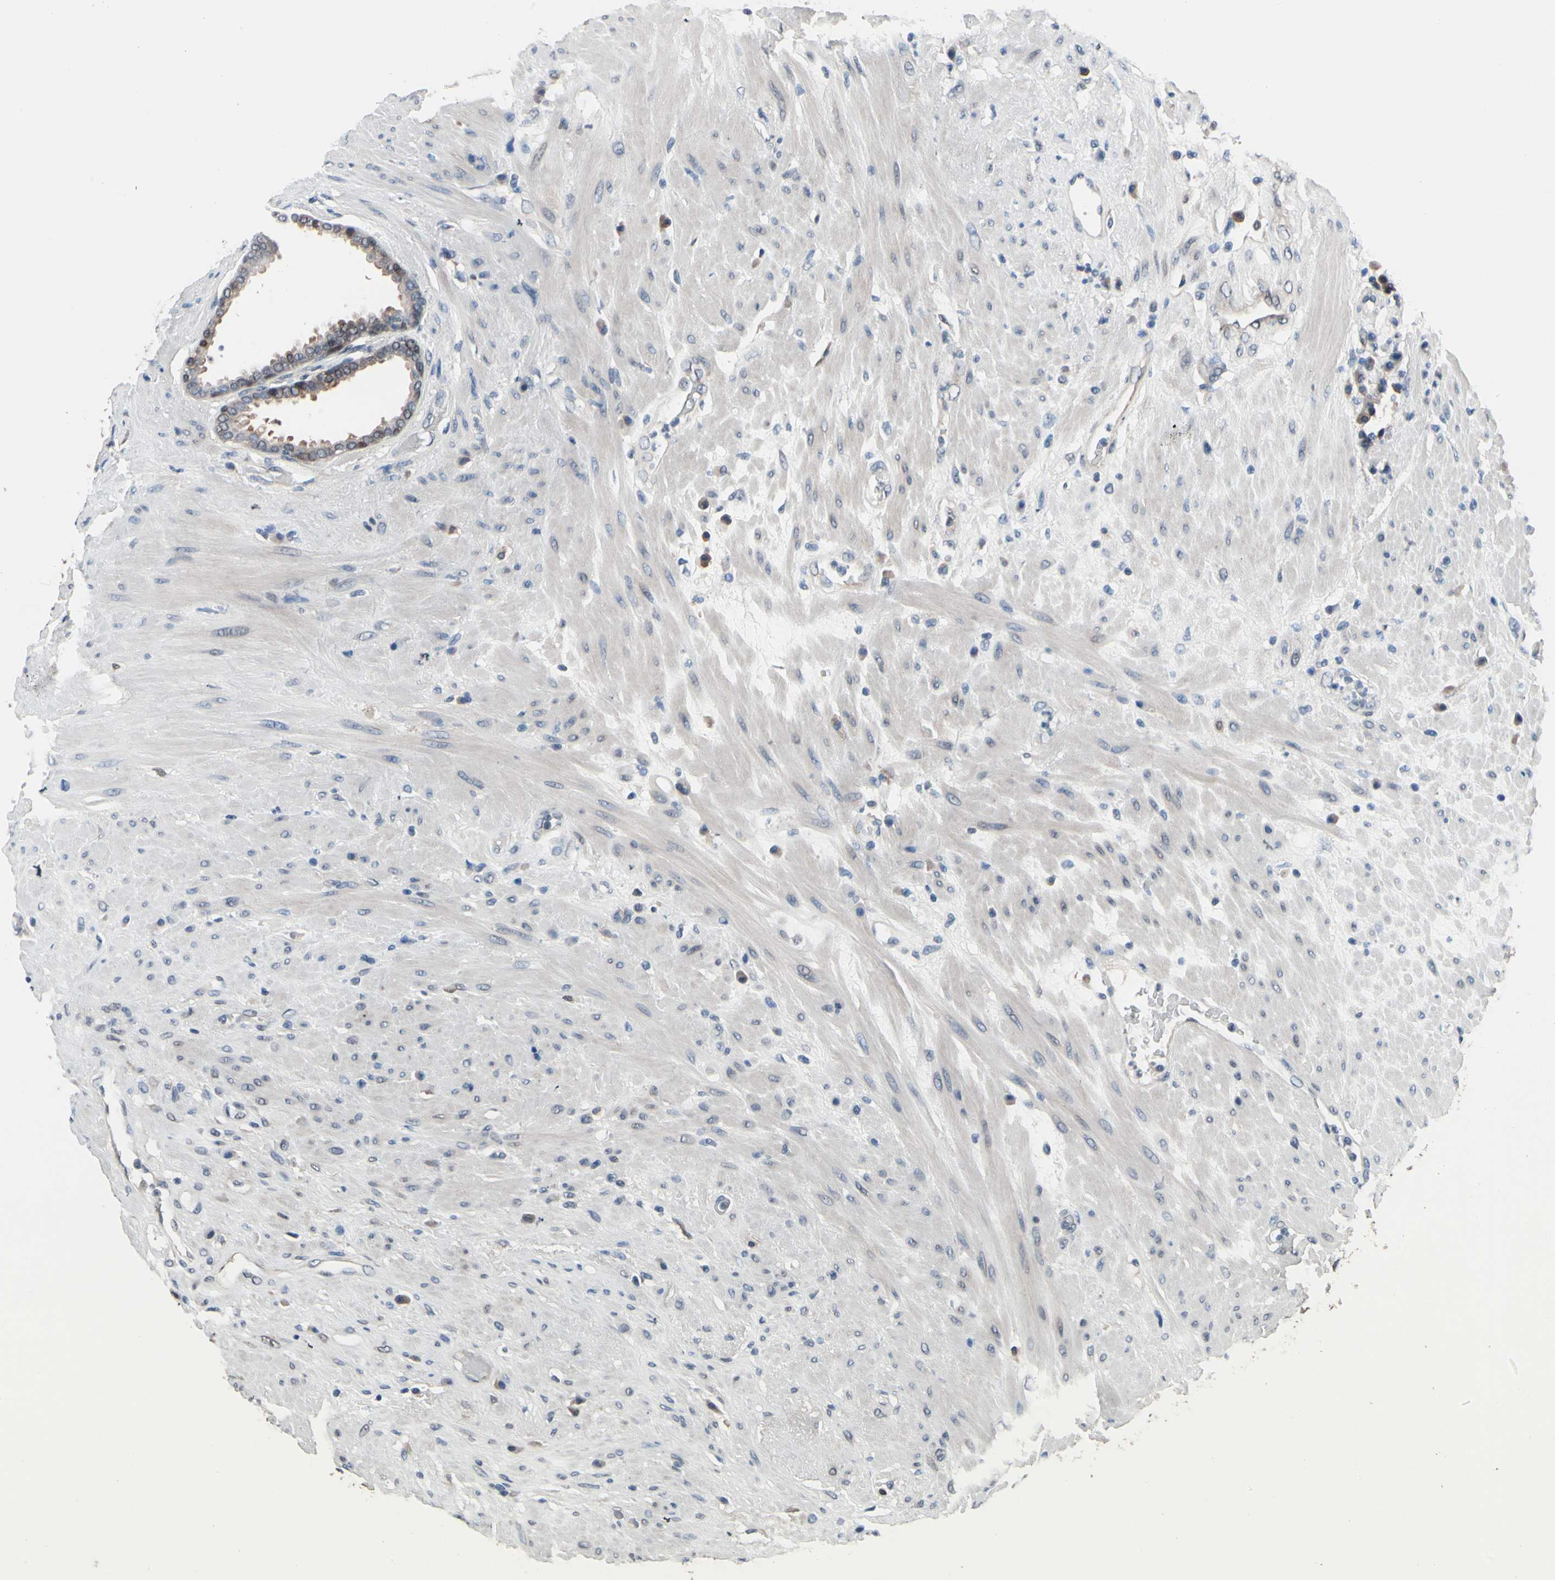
{"staining": {"intensity": "moderate", "quantity": ">75%", "location": "cytoplasmic/membranous,nuclear"}, "tissue": "seminal vesicle", "cell_type": "Glandular cells", "image_type": "normal", "snomed": [{"axis": "morphology", "description": "Normal tissue, NOS"}, {"axis": "topography", "description": "Seminal veicle"}], "caption": "DAB (3,3'-diaminobenzidine) immunohistochemical staining of unremarkable human seminal vesicle reveals moderate cytoplasmic/membranous,nuclear protein positivity in about >75% of glandular cells.", "gene": "PRDX6", "patient": {"sex": "male", "age": 61}}